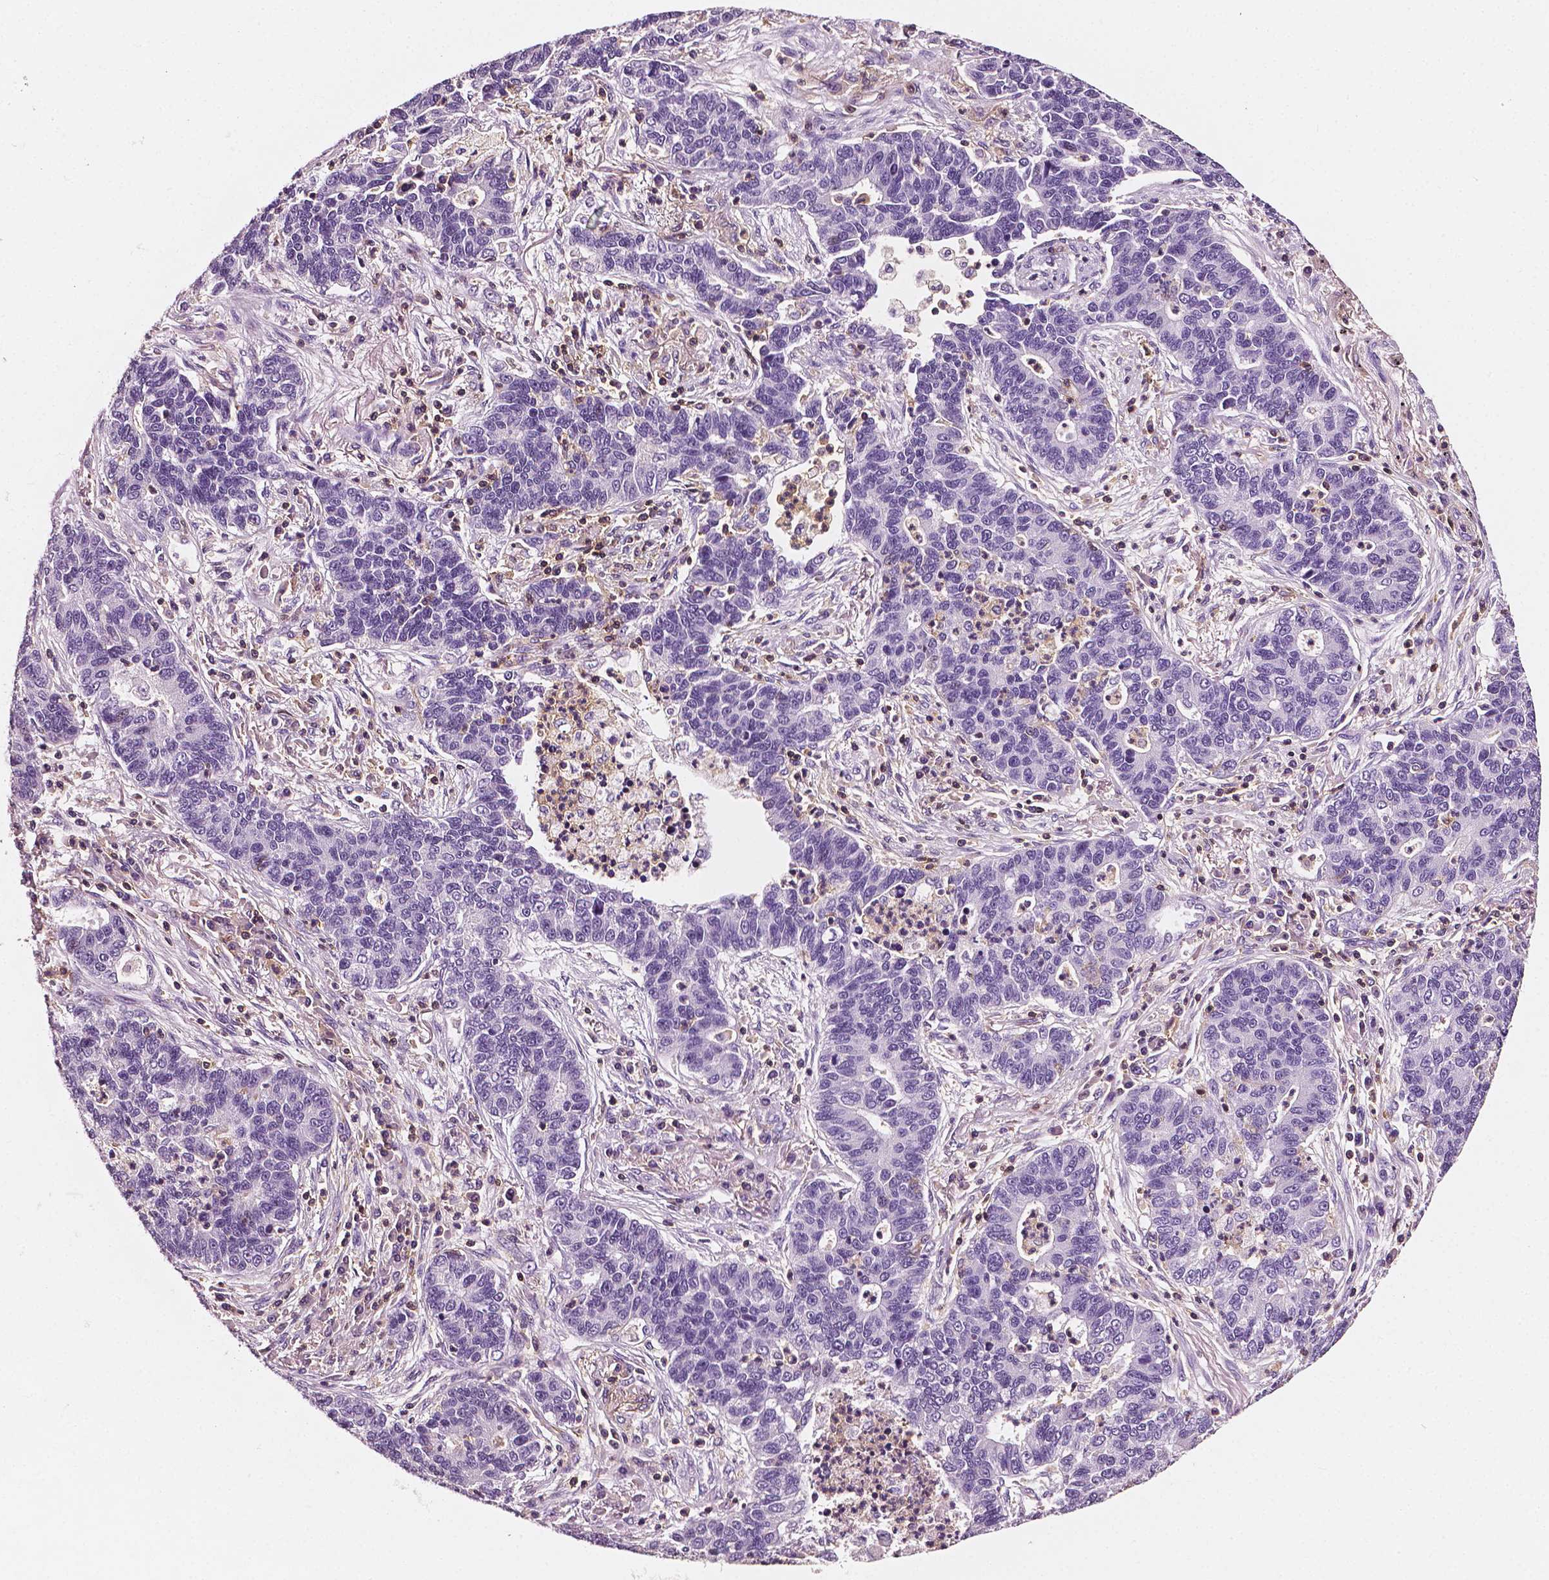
{"staining": {"intensity": "negative", "quantity": "none", "location": "none"}, "tissue": "lung cancer", "cell_type": "Tumor cells", "image_type": "cancer", "snomed": [{"axis": "morphology", "description": "Adenocarcinoma, NOS"}, {"axis": "topography", "description": "Lung"}], "caption": "Immunohistochemical staining of human lung cancer (adenocarcinoma) demonstrates no significant staining in tumor cells.", "gene": "PTPRC", "patient": {"sex": "female", "age": 57}}